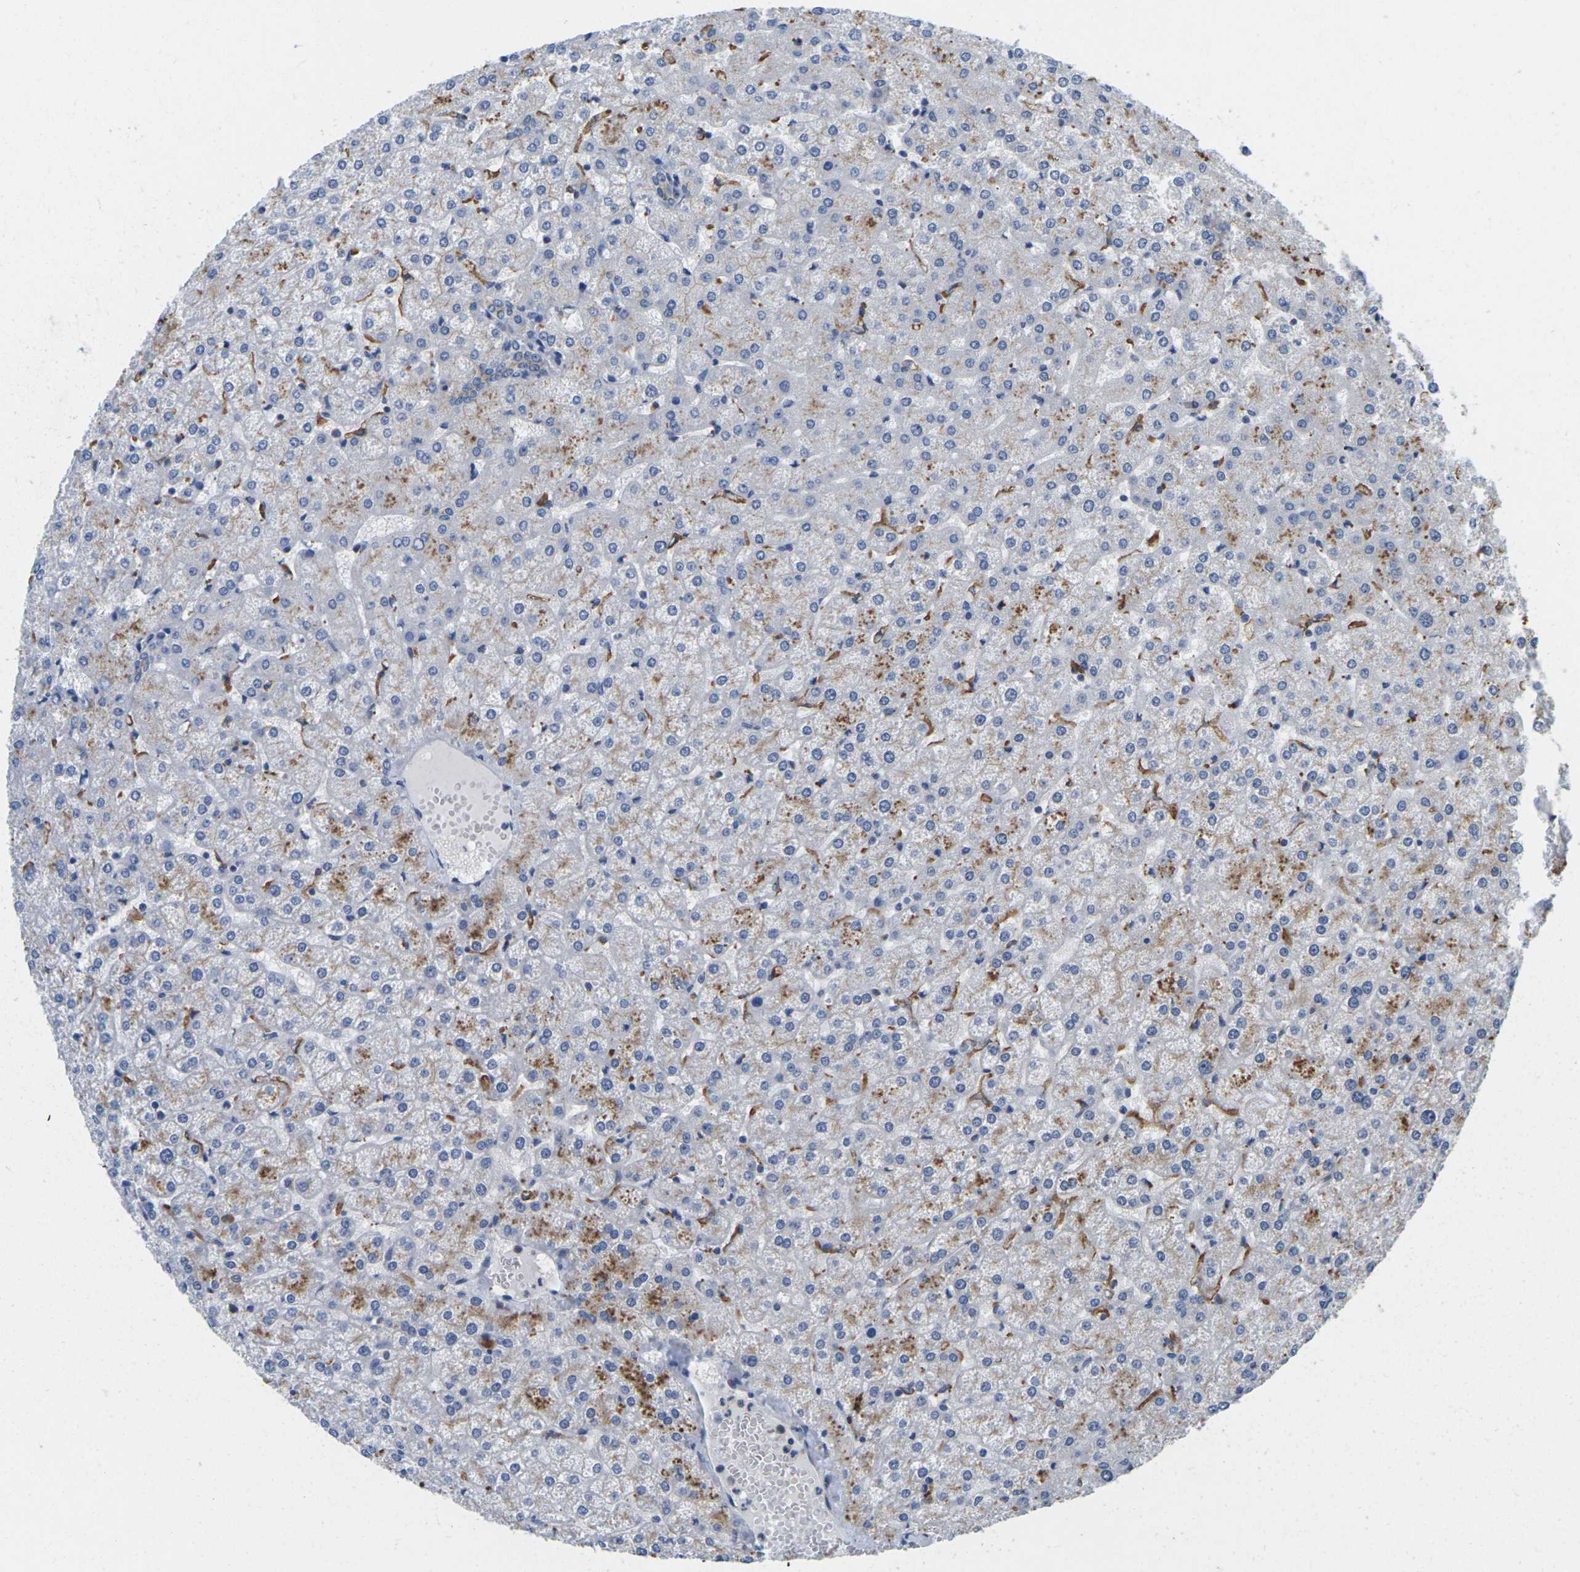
{"staining": {"intensity": "weak", "quantity": "25%-75%", "location": "cytoplasmic/membranous"}, "tissue": "liver", "cell_type": "Cholangiocytes", "image_type": "normal", "snomed": [{"axis": "morphology", "description": "Normal tissue, NOS"}, {"axis": "topography", "description": "Liver"}], "caption": "The photomicrograph demonstrates immunohistochemical staining of benign liver. There is weak cytoplasmic/membranous staining is present in approximately 25%-75% of cholangiocytes. (DAB IHC, brown staining for protein, blue staining for nuclei).", "gene": "SCNN1A", "patient": {"sex": "female", "age": 32}}